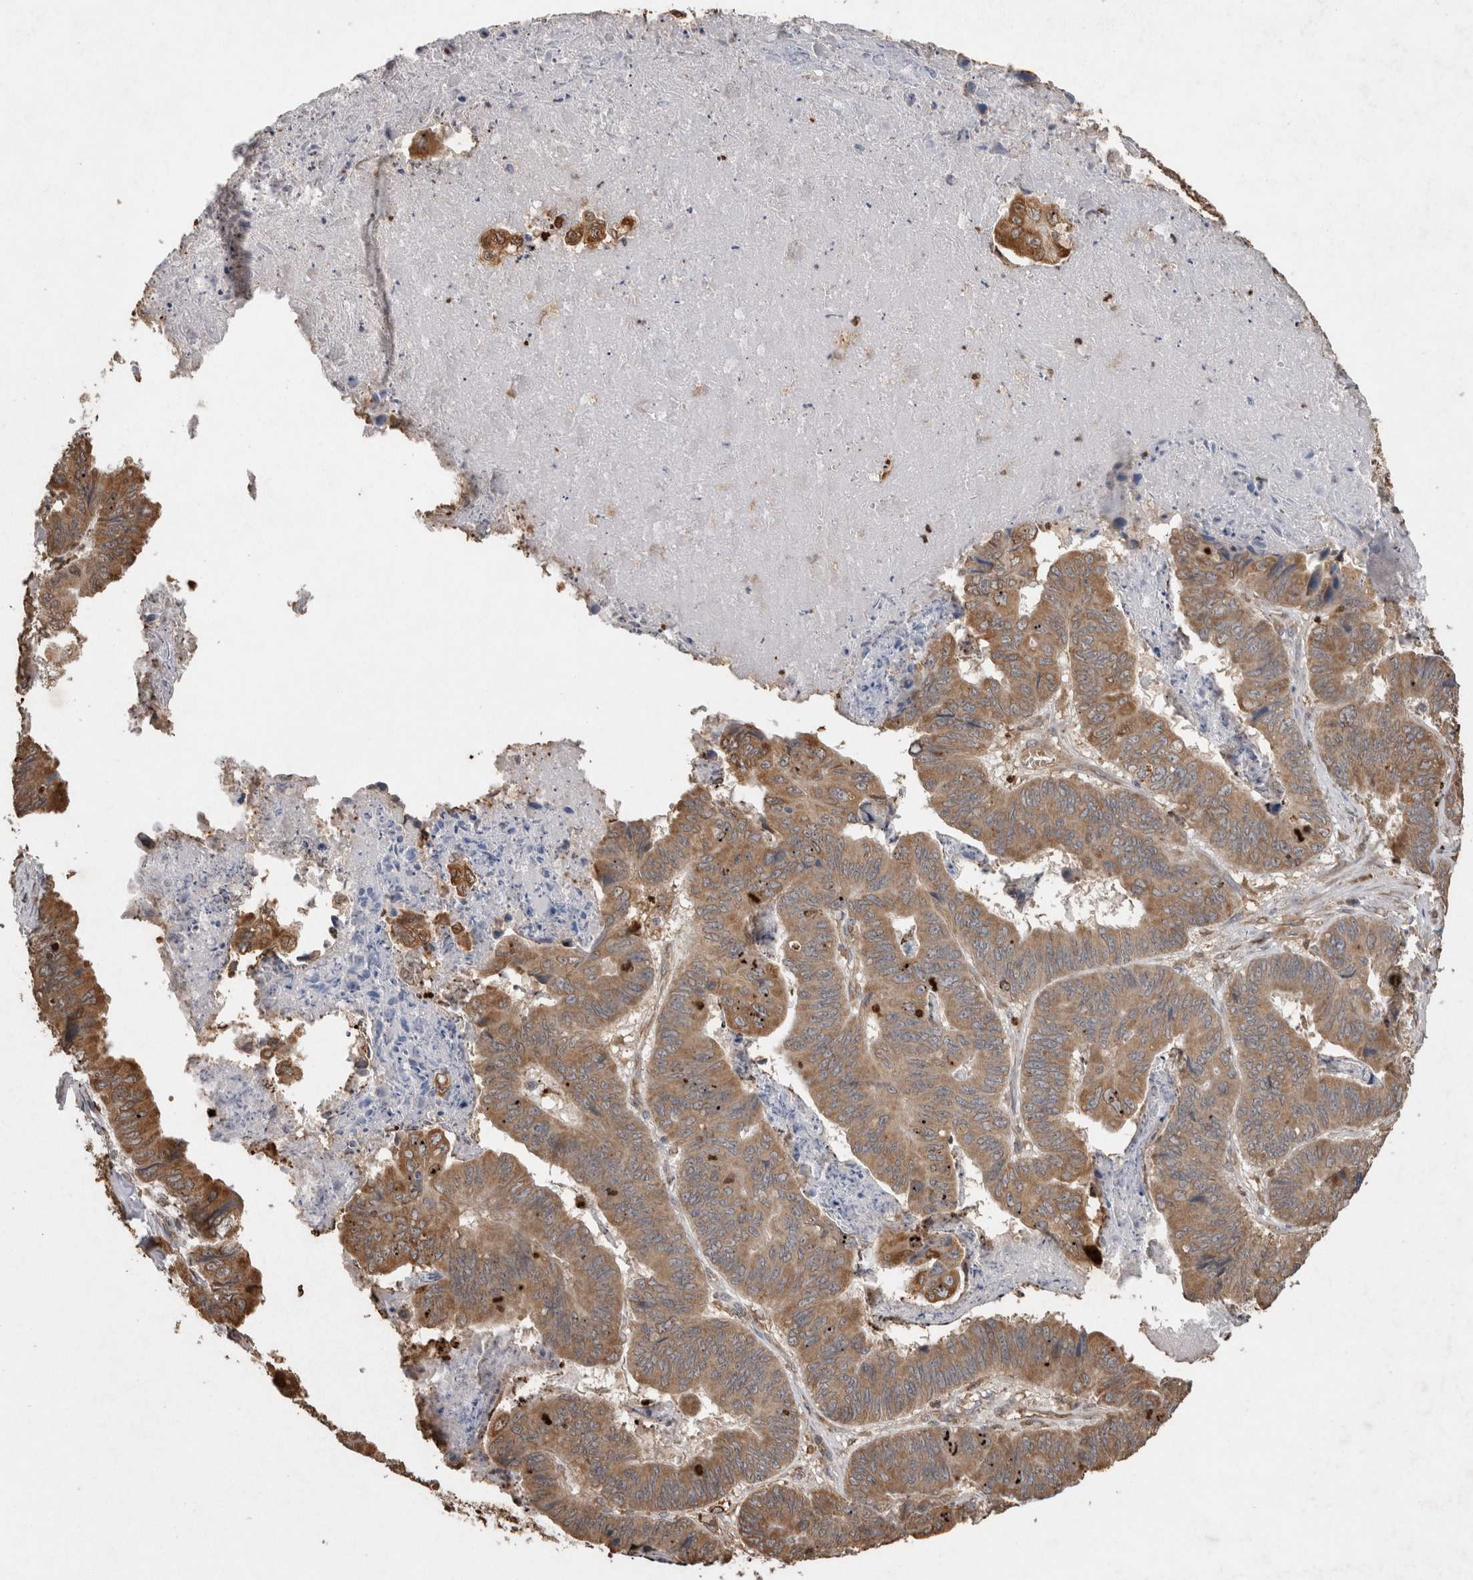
{"staining": {"intensity": "moderate", "quantity": ">75%", "location": "cytoplasmic/membranous"}, "tissue": "stomach cancer", "cell_type": "Tumor cells", "image_type": "cancer", "snomed": [{"axis": "morphology", "description": "Adenocarcinoma, NOS"}, {"axis": "topography", "description": "Stomach, lower"}], "caption": "Tumor cells exhibit medium levels of moderate cytoplasmic/membranous positivity in about >75% of cells in human stomach adenocarcinoma.", "gene": "ADGRL3", "patient": {"sex": "male", "age": 77}}